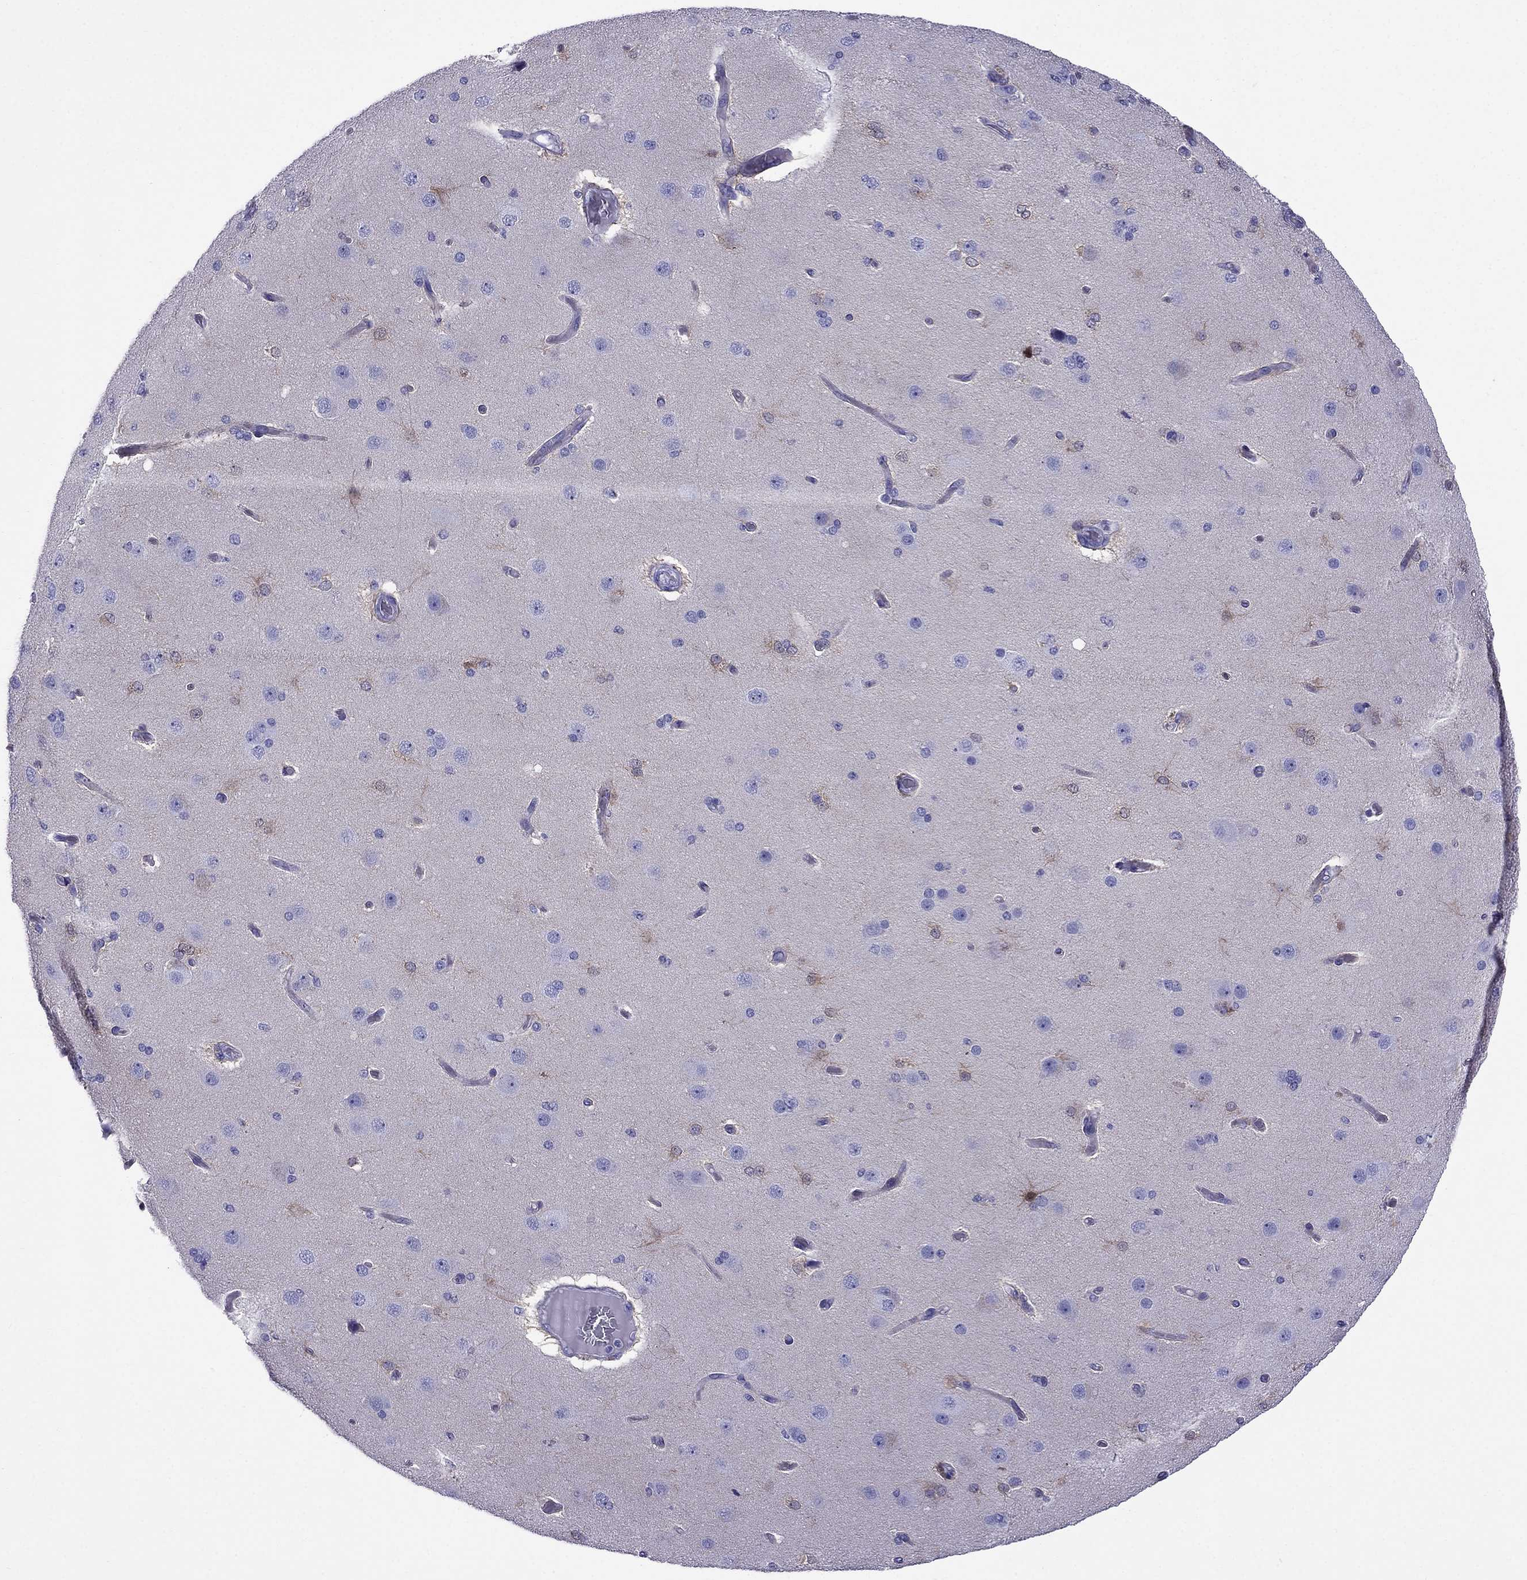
{"staining": {"intensity": "negative", "quantity": "none", "location": "none"}, "tissue": "cerebral cortex", "cell_type": "Endothelial cells", "image_type": "normal", "snomed": [{"axis": "morphology", "description": "Normal tissue, NOS"}, {"axis": "morphology", "description": "Glioma, malignant, High grade"}, {"axis": "topography", "description": "Cerebral cortex"}], "caption": "This is an IHC image of unremarkable cerebral cortex. There is no positivity in endothelial cells.", "gene": "CRYBA1", "patient": {"sex": "male", "age": 77}}